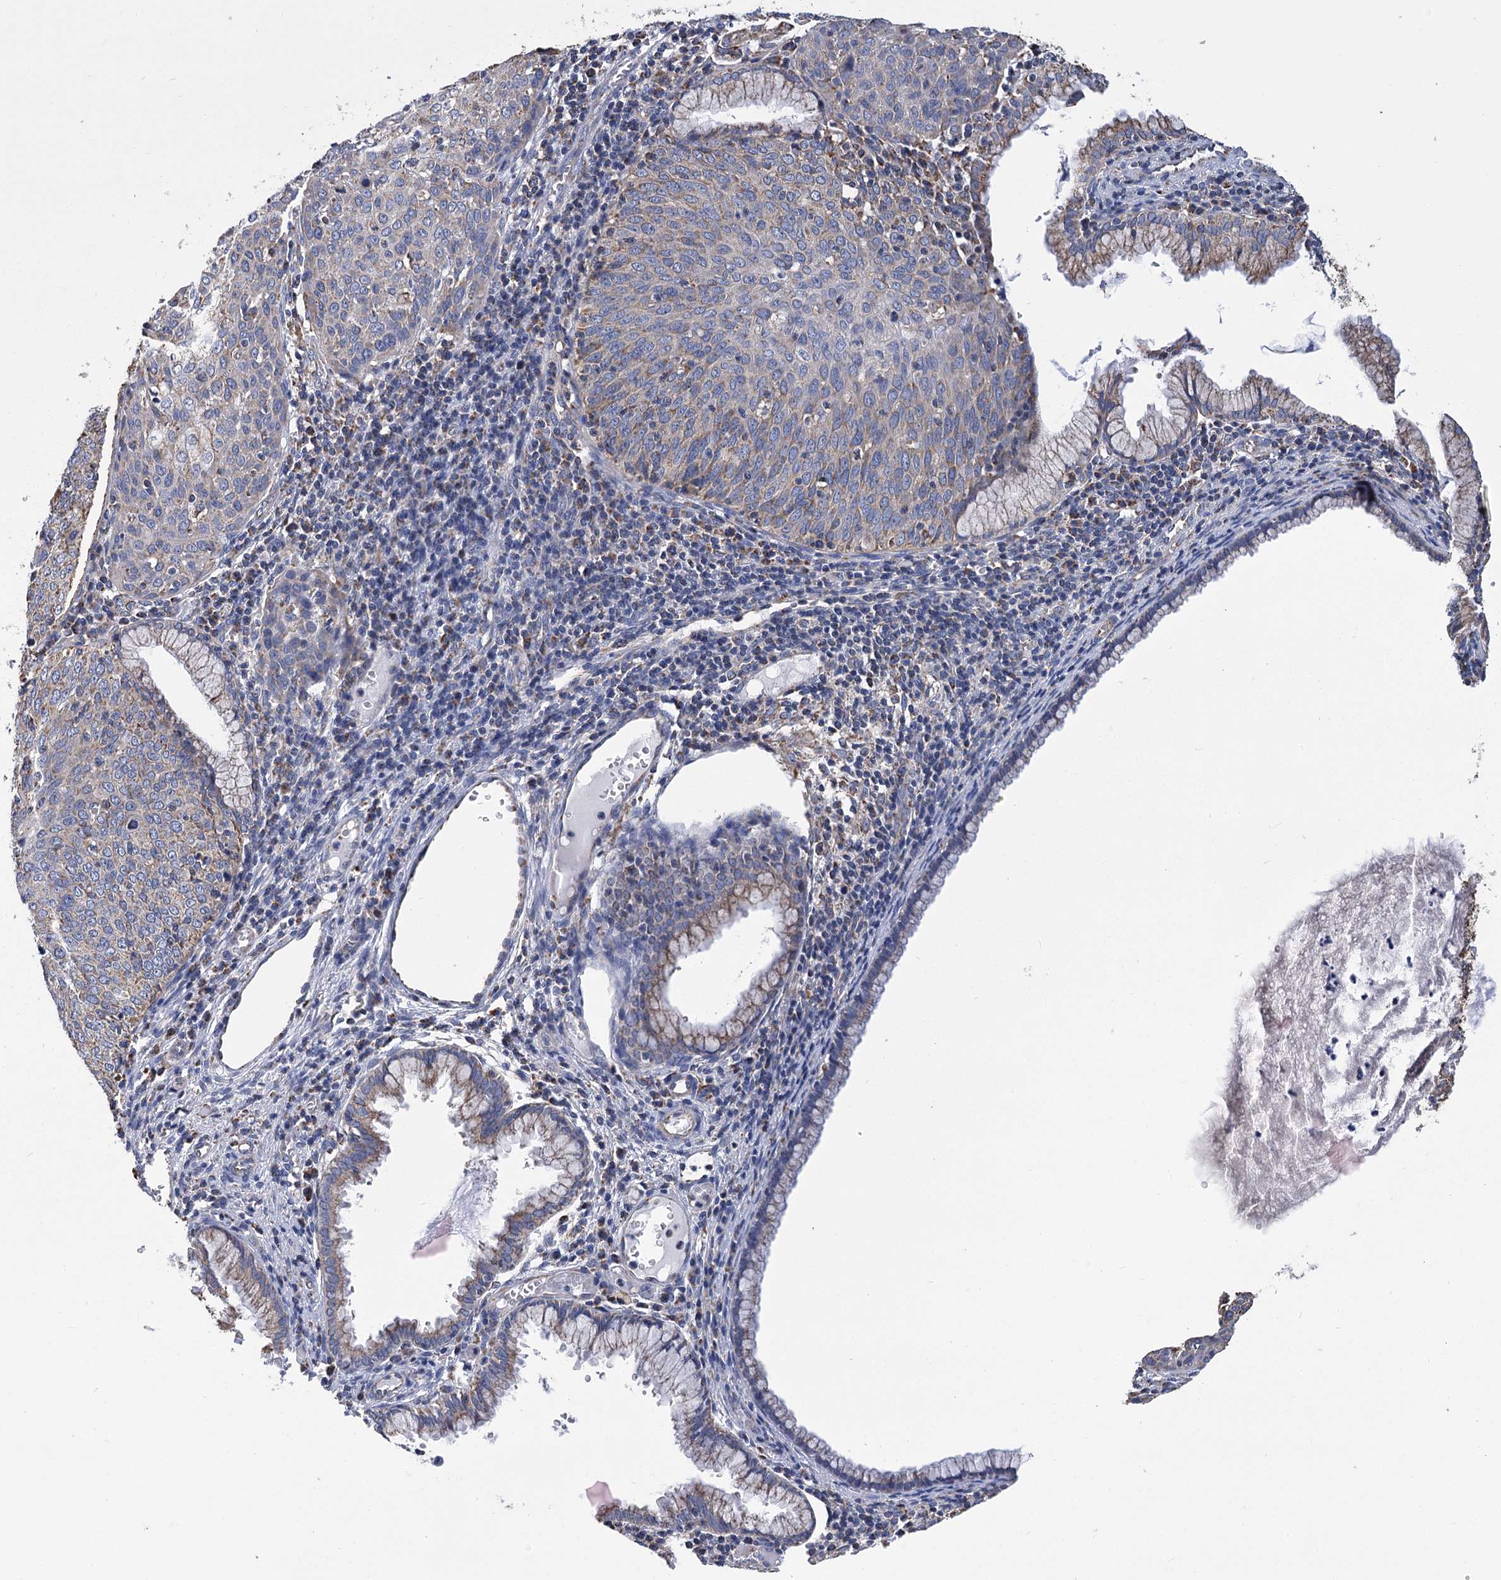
{"staining": {"intensity": "weak", "quantity": "<25%", "location": "cytoplasmic/membranous"}, "tissue": "cervical cancer", "cell_type": "Tumor cells", "image_type": "cancer", "snomed": [{"axis": "morphology", "description": "Squamous cell carcinoma, NOS"}, {"axis": "topography", "description": "Cervix"}], "caption": "Cervical cancer stained for a protein using immunohistochemistry (IHC) displays no expression tumor cells.", "gene": "CCDC73", "patient": {"sex": "female", "age": 38}}